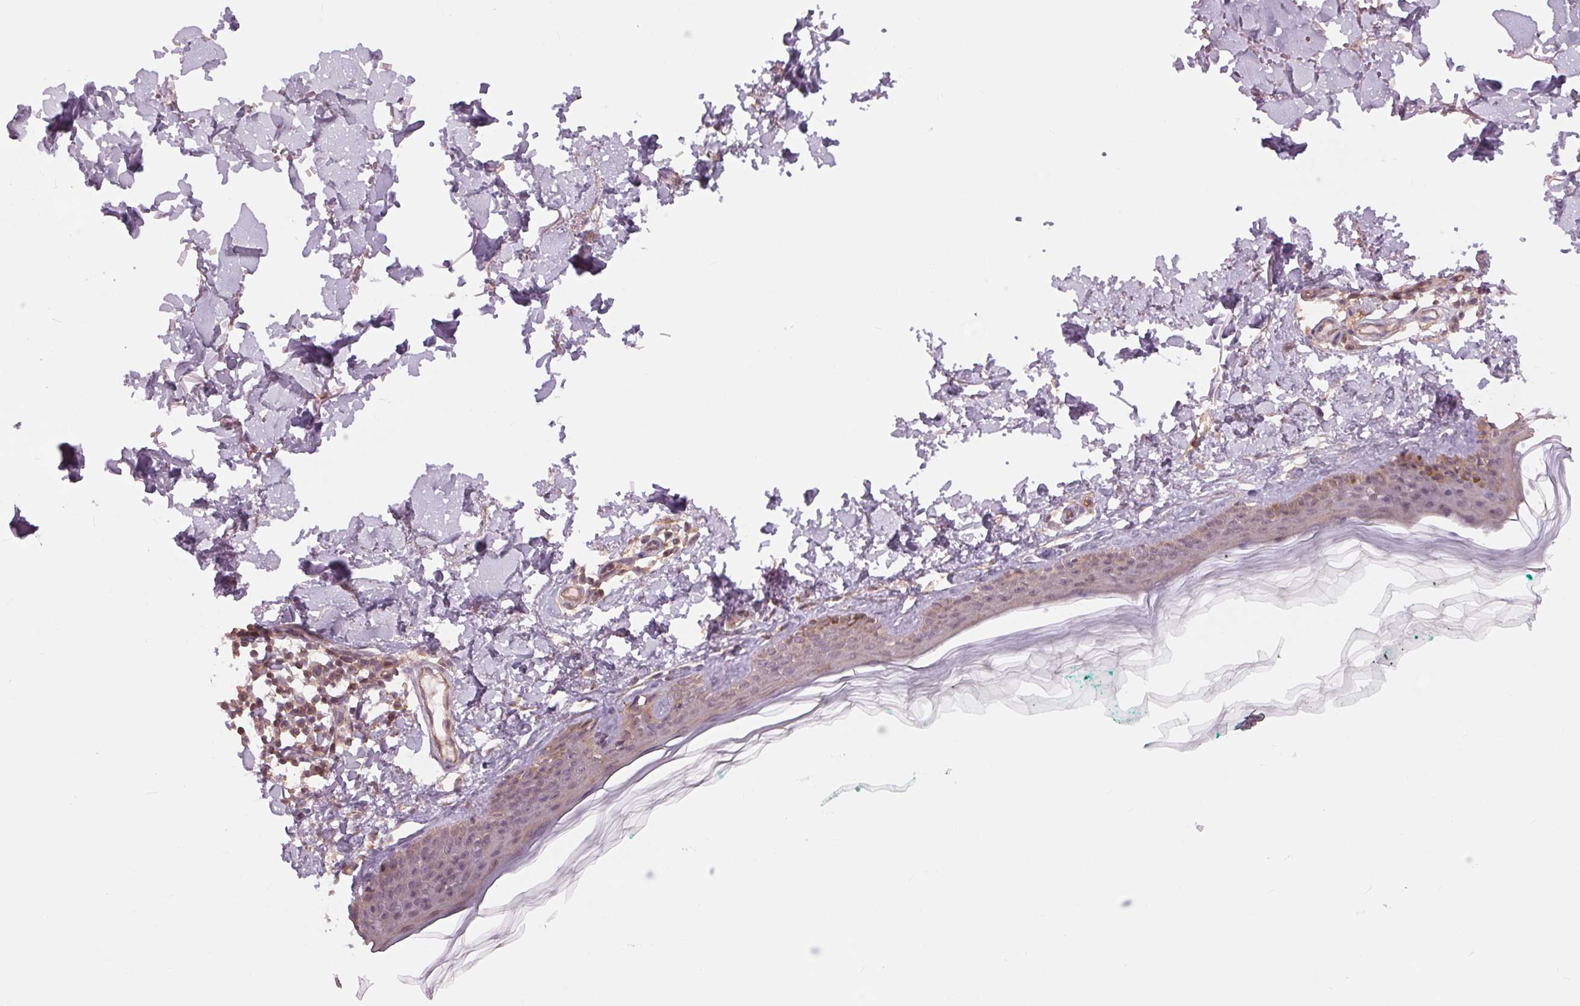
{"staining": {"intensity": "negative", "quantity": "none", "location": "none"}, "tissue": "skin", "cell_type": "Fibroblasts", "image_type": "normal", "snomed": [{"axis": "morphology", "description": "Normal tissue, NOS"}, {"axis": "topography", "description": "Skin"}, {"axis": "topography", "description": "Peripheral nerve tissue"}], "caption": "Protein analysis of benign skin exhibits no significant positivity in fibroblasts. (DAB (3,3'-diaminobenzidine) IHC, high magnification).", "gene": "SH3RF2", "patient": {"sex": "female", "age": 45}}